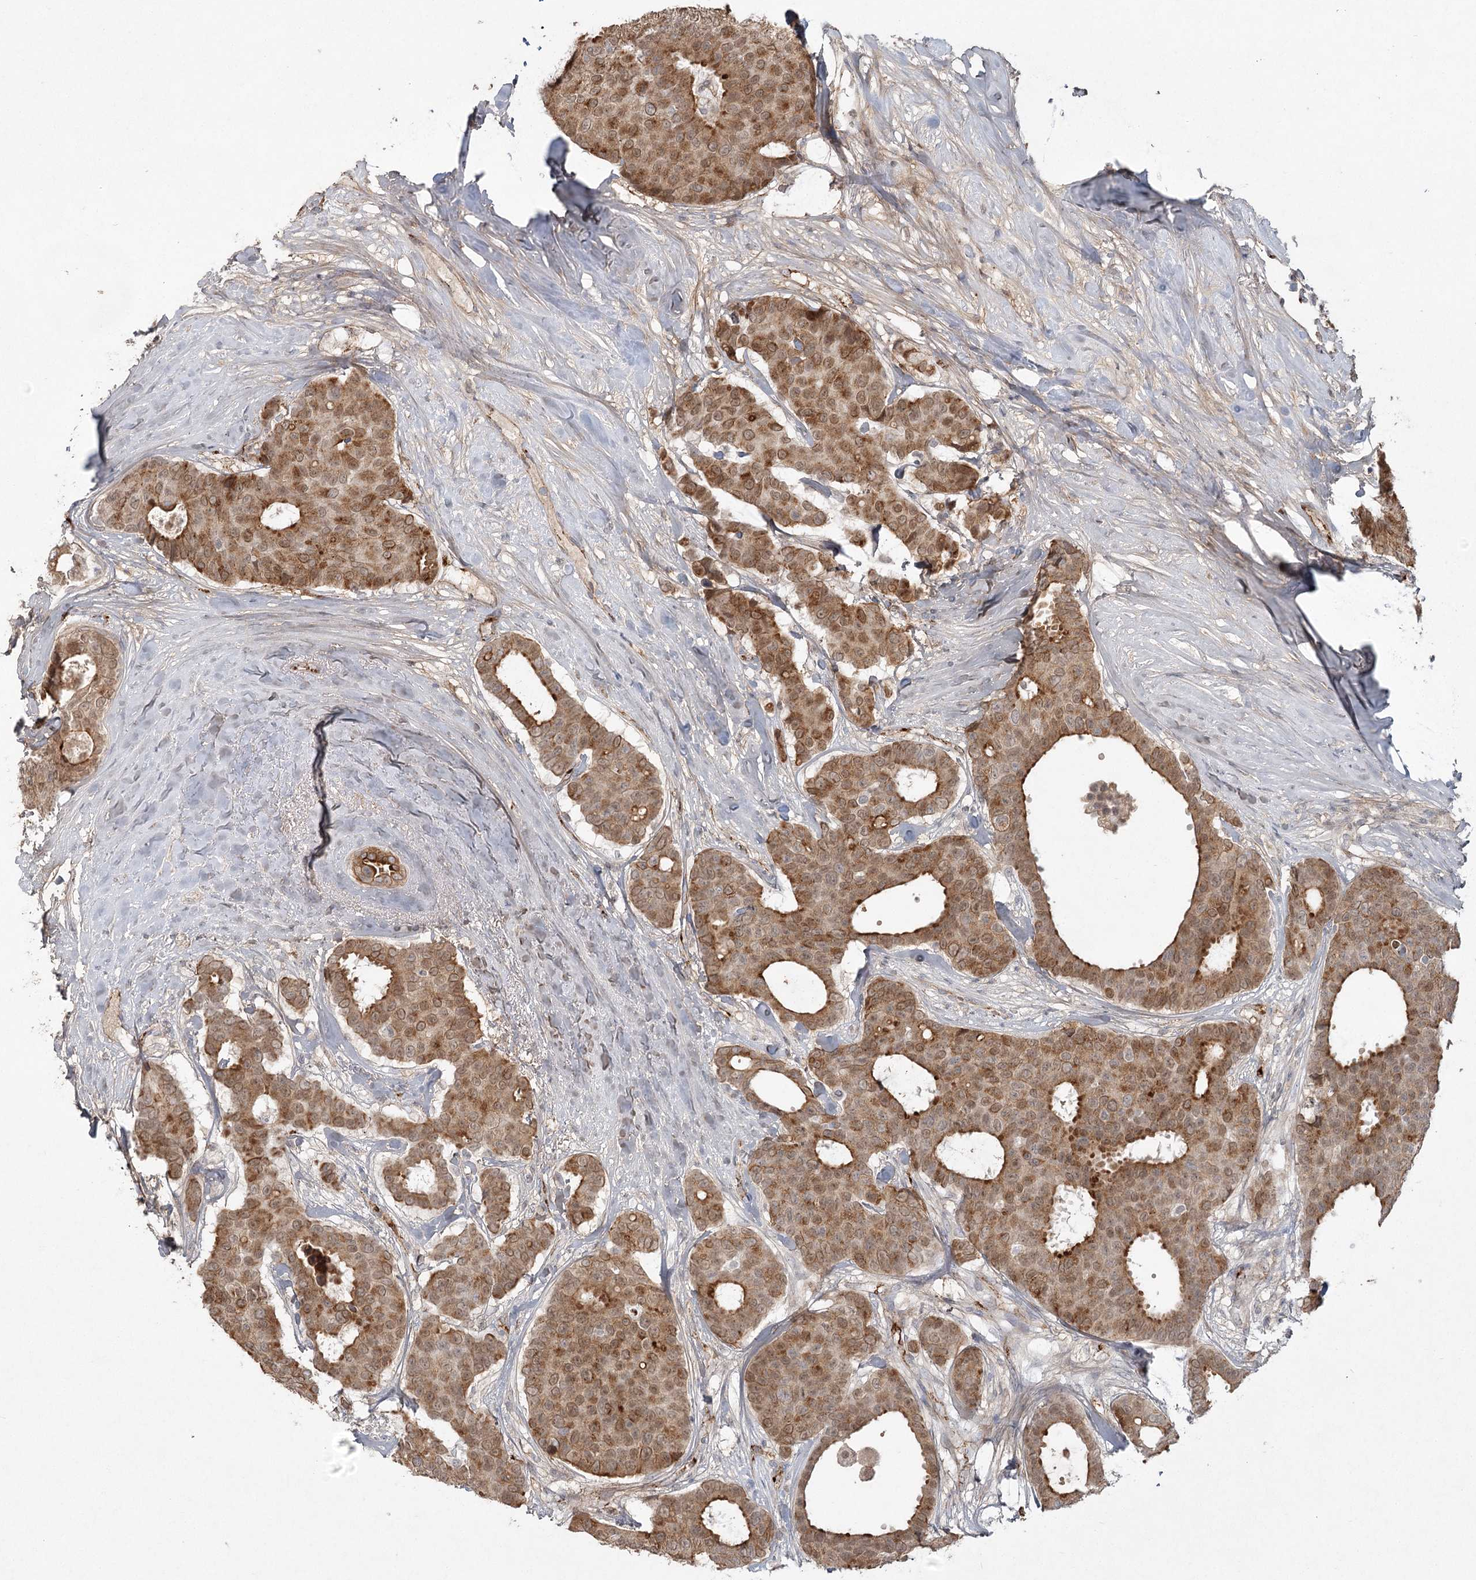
{"staining": {"intensity": "moderate", "quantity": ">75%", "location": "cytoplasmic/membranous,nuclear"}, "tissue": "breast cancer", "cell_type": "Tumor cells", "image_type": "cancer", "snomed": [{"axis": "morphology", "description": "Duct carcinoma"}, {"axis": "topography", "description": "Breast"}], "caption": "Tumor cells show medium levels of moderate cytoplasmic/membranous and nuclear staining in approximately >75% of cells in breast cancer.", "gene": "KBTBD4", "patient": {"sex": "female", "age": 75}}